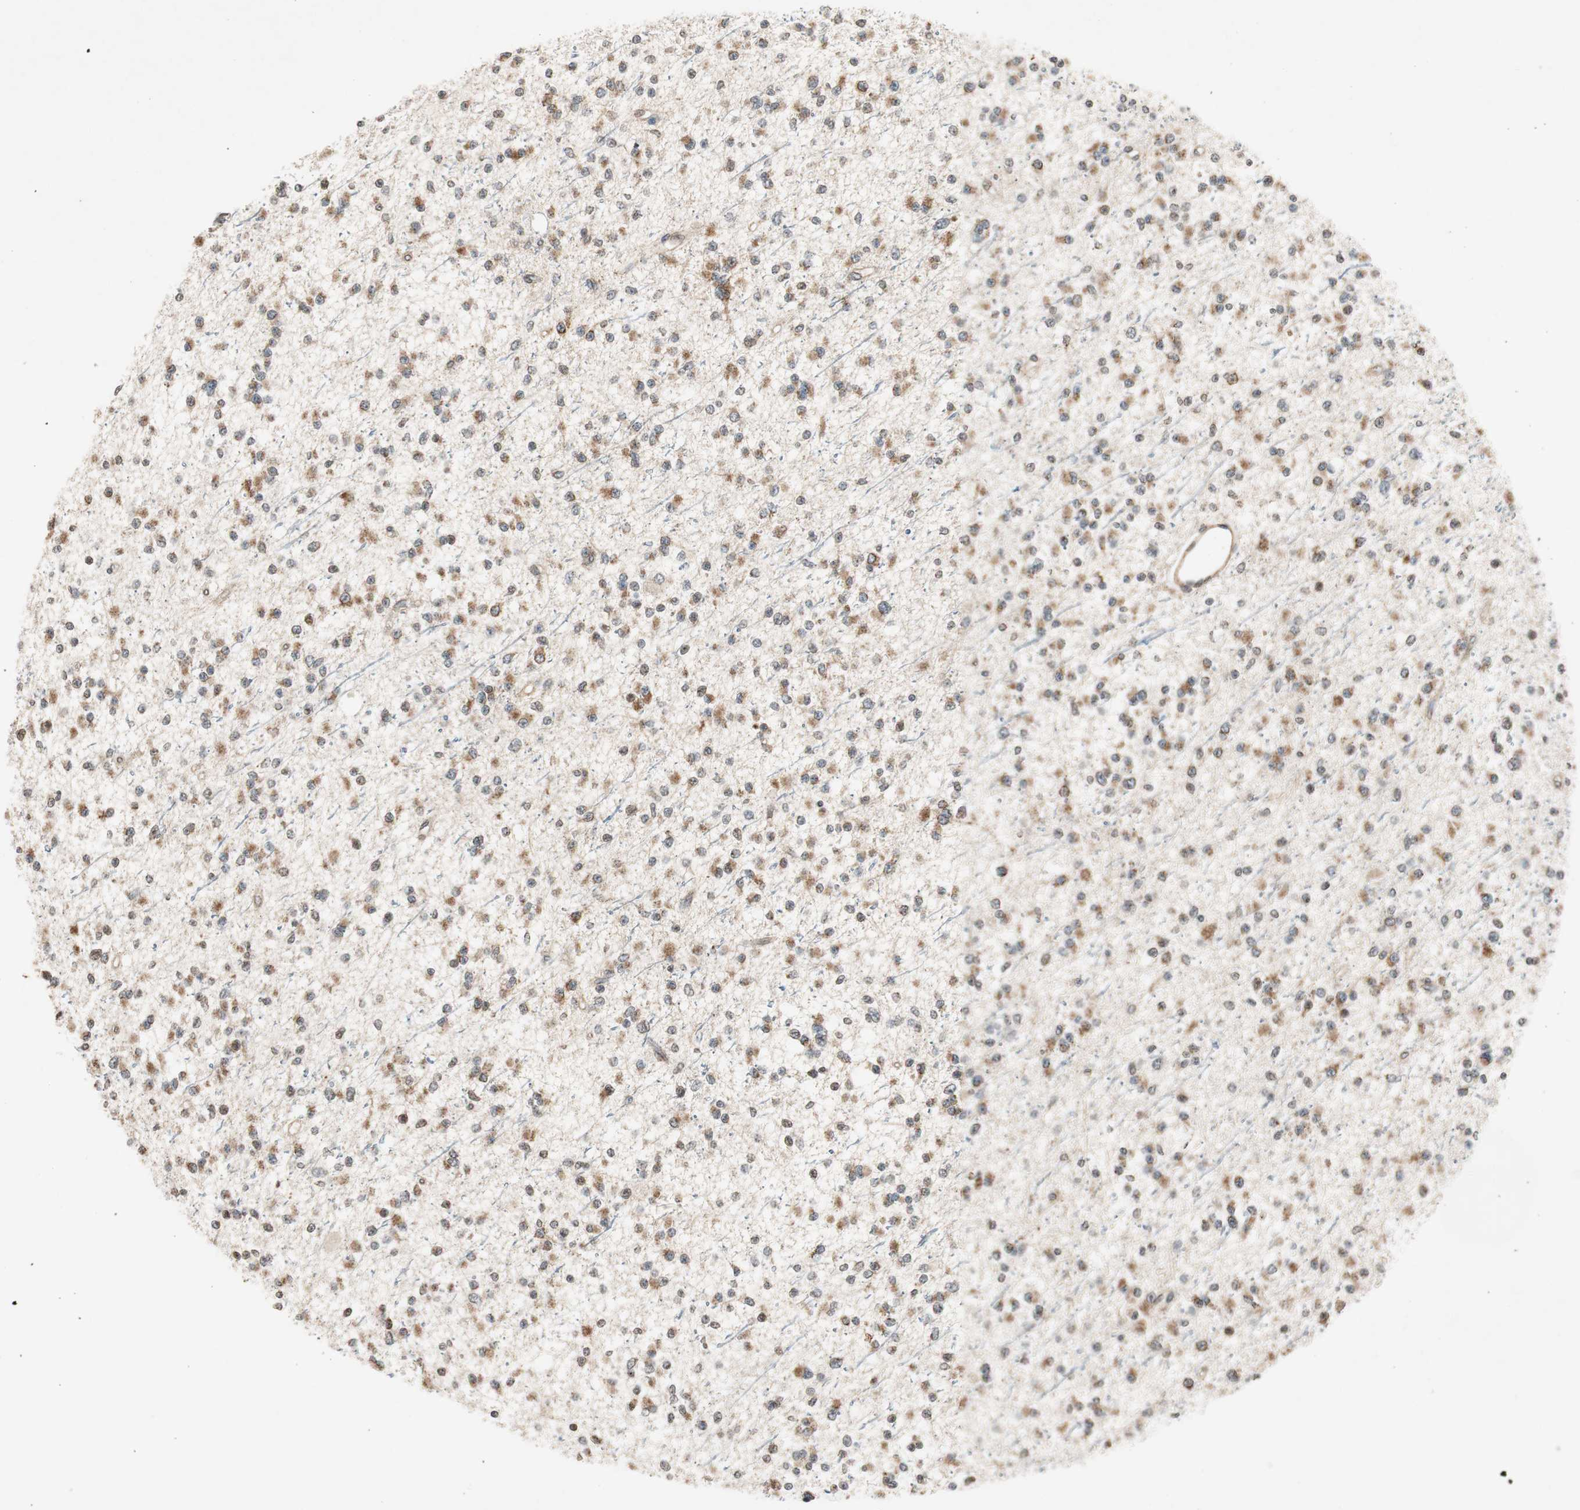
{"staining": {"intensity": "moderate", "quantity": ">75%", "location": "cytoplasmic/membranous"}, "tissue": "glioma", "cell_type": "Tumor cells", "image_type": "cancer", "snomed": [{"axis": "morphology", "description": "Glioma, malignant, Low grade"}, {"axis": "topography", "description": "Brain"}], "caption": "Moderate cytoplasmic/membranous expression for a protein is present in approximately >75% of tumor cells of glioma using immunohistochemistry (IHC).", "gene": "GCLM", "patient": {"sex": "female", "age": 22}}